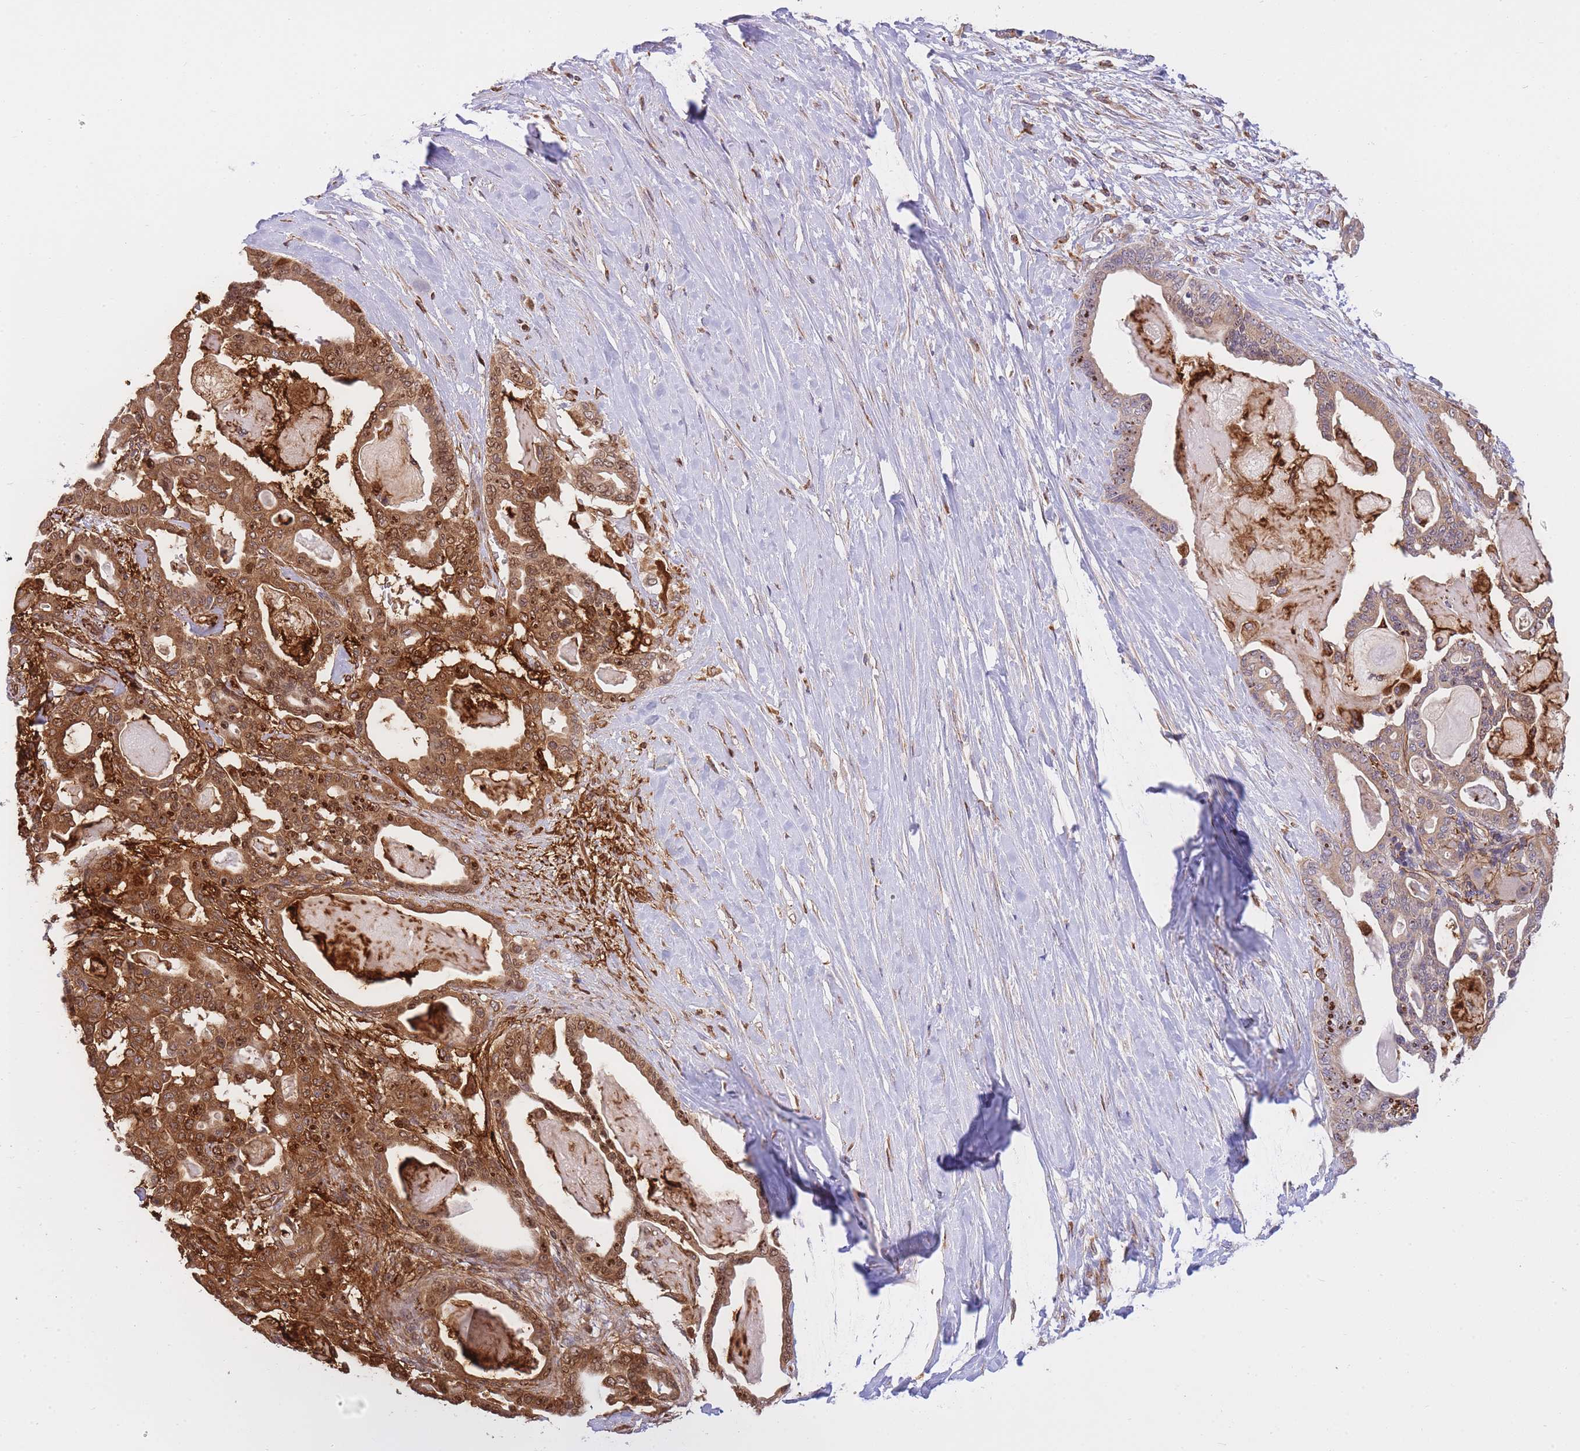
{"staining": {"intensity": "strong", "quantity": ">75%", "location": "cytoplasmic/membranous,nuclear"}, "tissue": "pancreatic cancer", "cell_type": "Tumor cells", "image_type": "cancer", "snomed": [{"axis": "morphology", "description": "Adenocarcinoma, NOS"}, {"axis": "topography", "description": "Pancreas"}], "caption": "Tumor cells reveal strong cytoplasmic/membranous and nuclear staining in approximately >75% of cells in pancreatic cancer.", "gene": "ECPAS", "patient": {"sex": "male", "age": 63}}